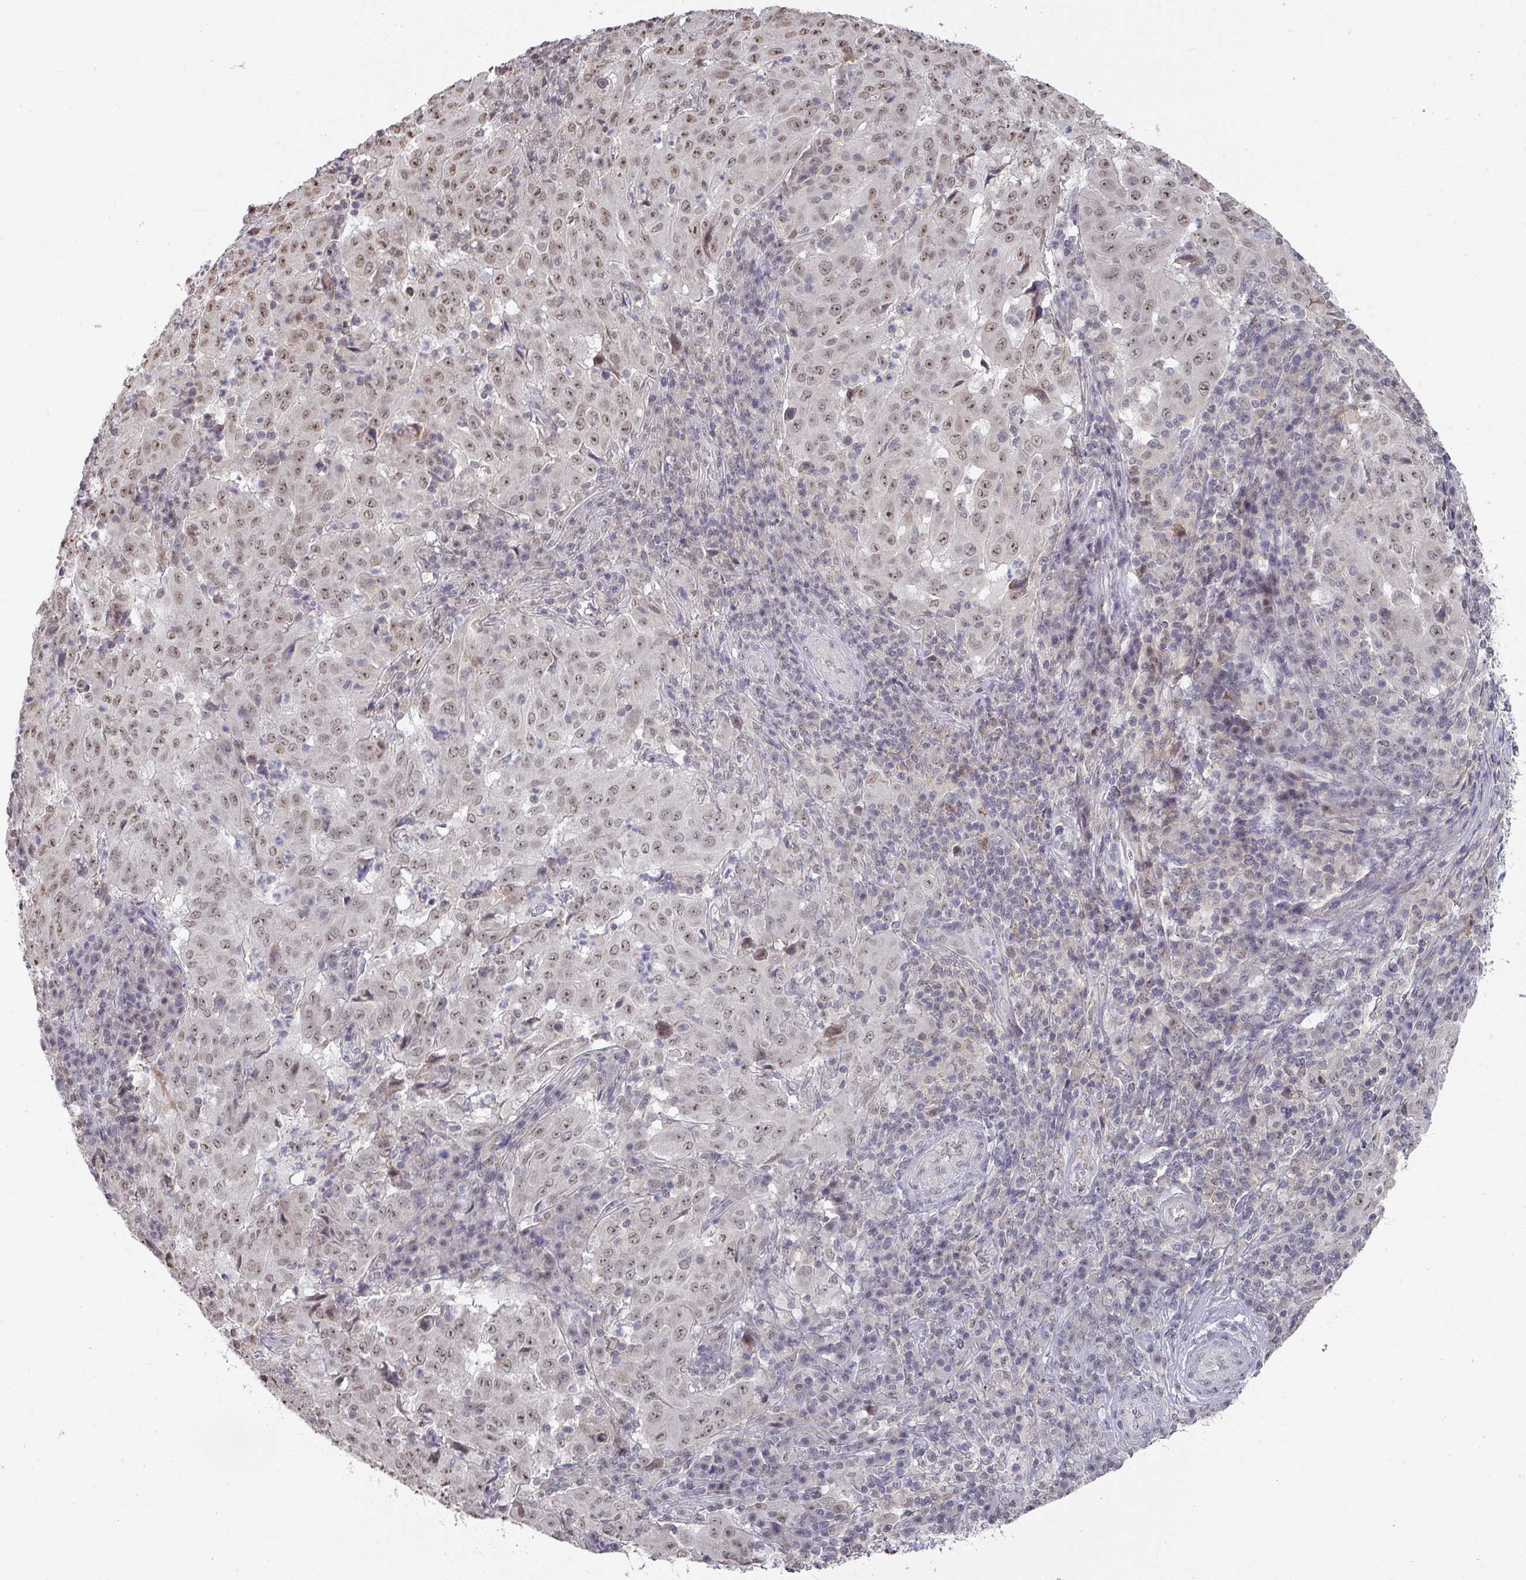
{"staining": {"intensity": "weak", "quantity": ">75%", "location": "nuclear"}, "tissue": "pancreatic cancer", "cell_type": "Tumor cells", "image_type": "cancer", "snomed": [{"axis": "morphology", "description": "Adenocarcinoma, NOS"}, {"axis": "topography", "description": "Pancreas"}], "caption": "A photomicrograph of pancreatic cancer (adenocarcinoma) stained for a protein reveals weak nuclear brown staining in tumor cells.", "gene": "ZNF654", "patient": {"sex": "male", "age": 63}}